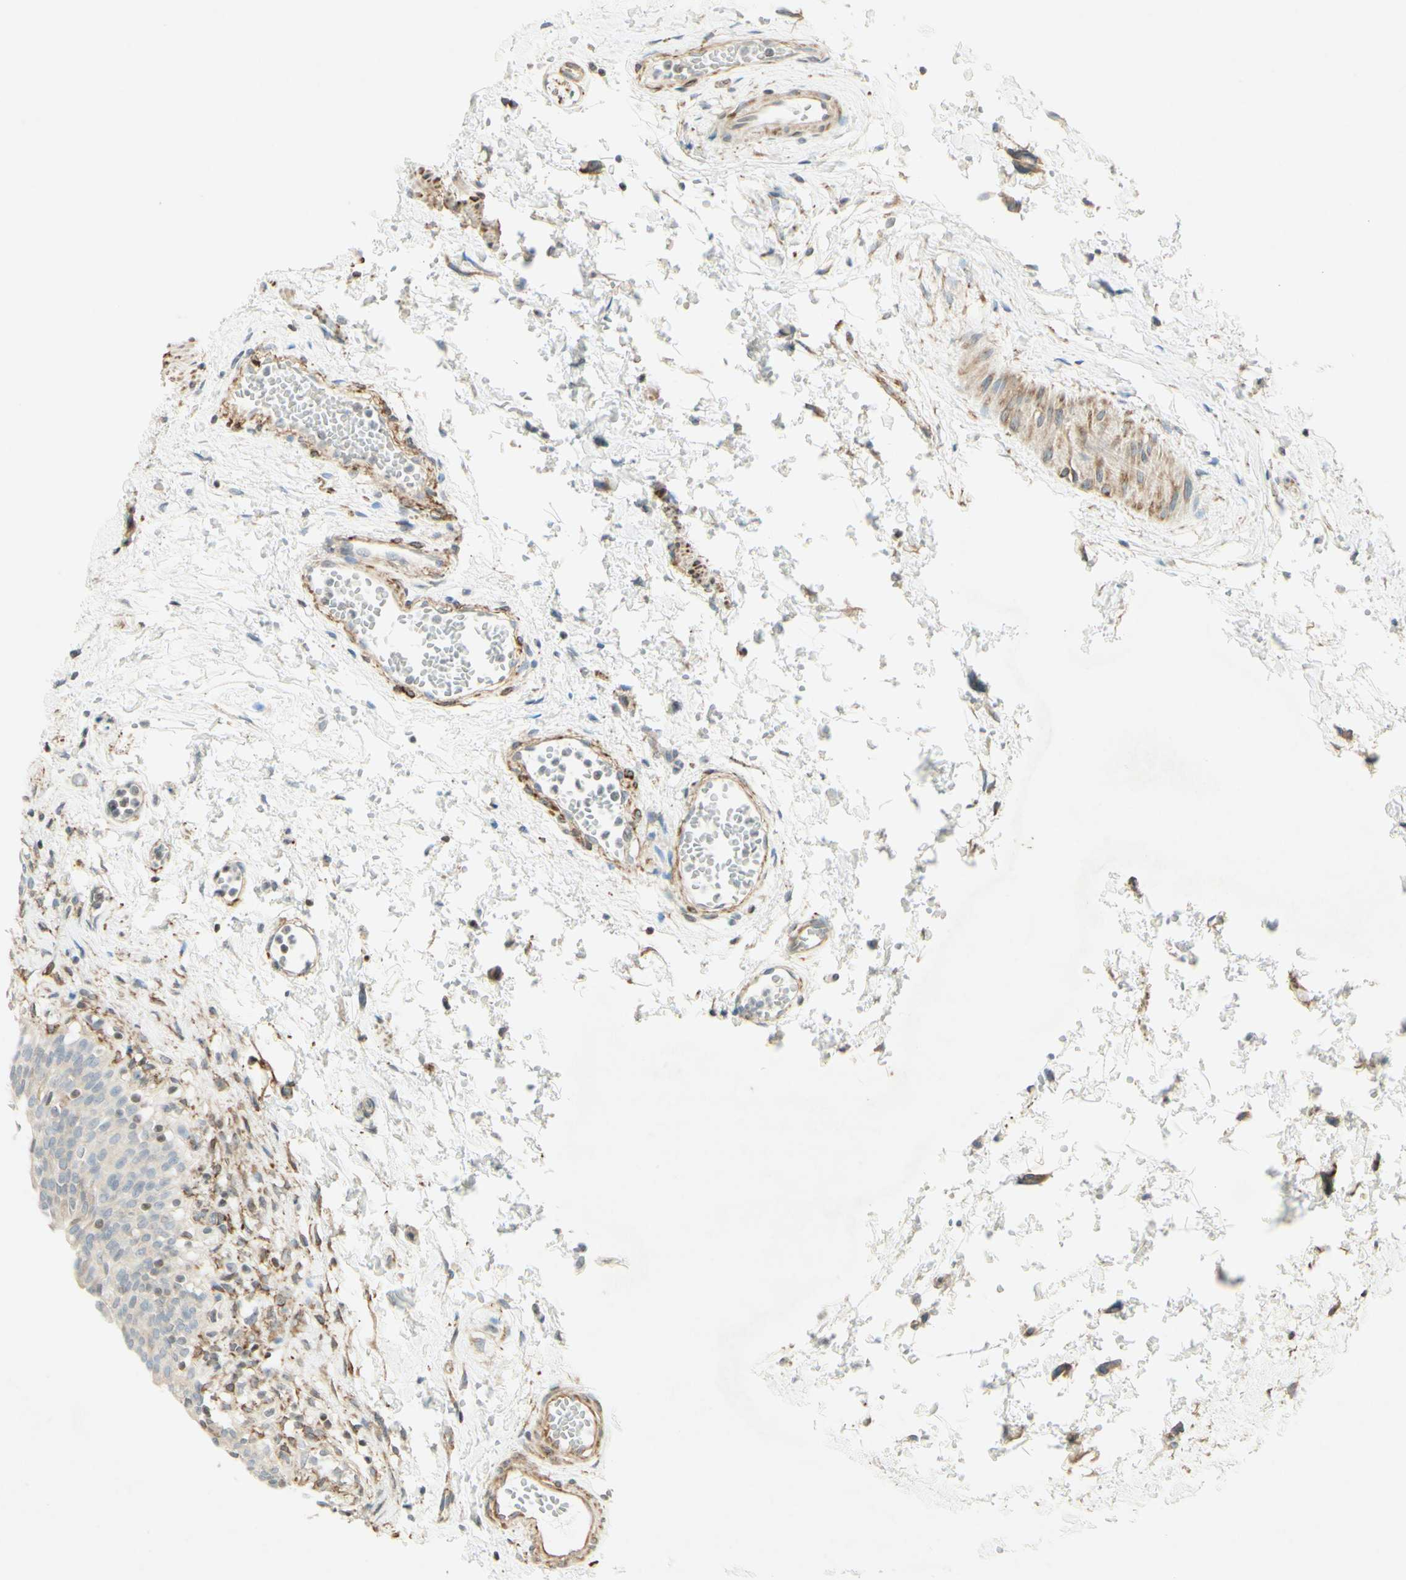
{"staining": {"intensity": "weak", "quantity": "25%-75%", "location": "cytoplasmic/membranous"}, "tissue": "urinary bladder", "cell_type": "Urothelial cells", "image_type": "normal", "snomed": [{"axis": "morphology", "description": "Normal tissue, NOS"}, {"axis": "topography", "description": "Urinary bladder"}], "caption": "A high-resolution histopathology image shows IHC staining of benign urinary bladder, which reveals weak cytoplasmic/membranous positivity in approximately 25%-75% of urothelial cells. (brown staining indicates protein expression, while blue staining denotes nuclei).", "gene": "MAP1B", "patient": {"sex": "male", "age": 55}}